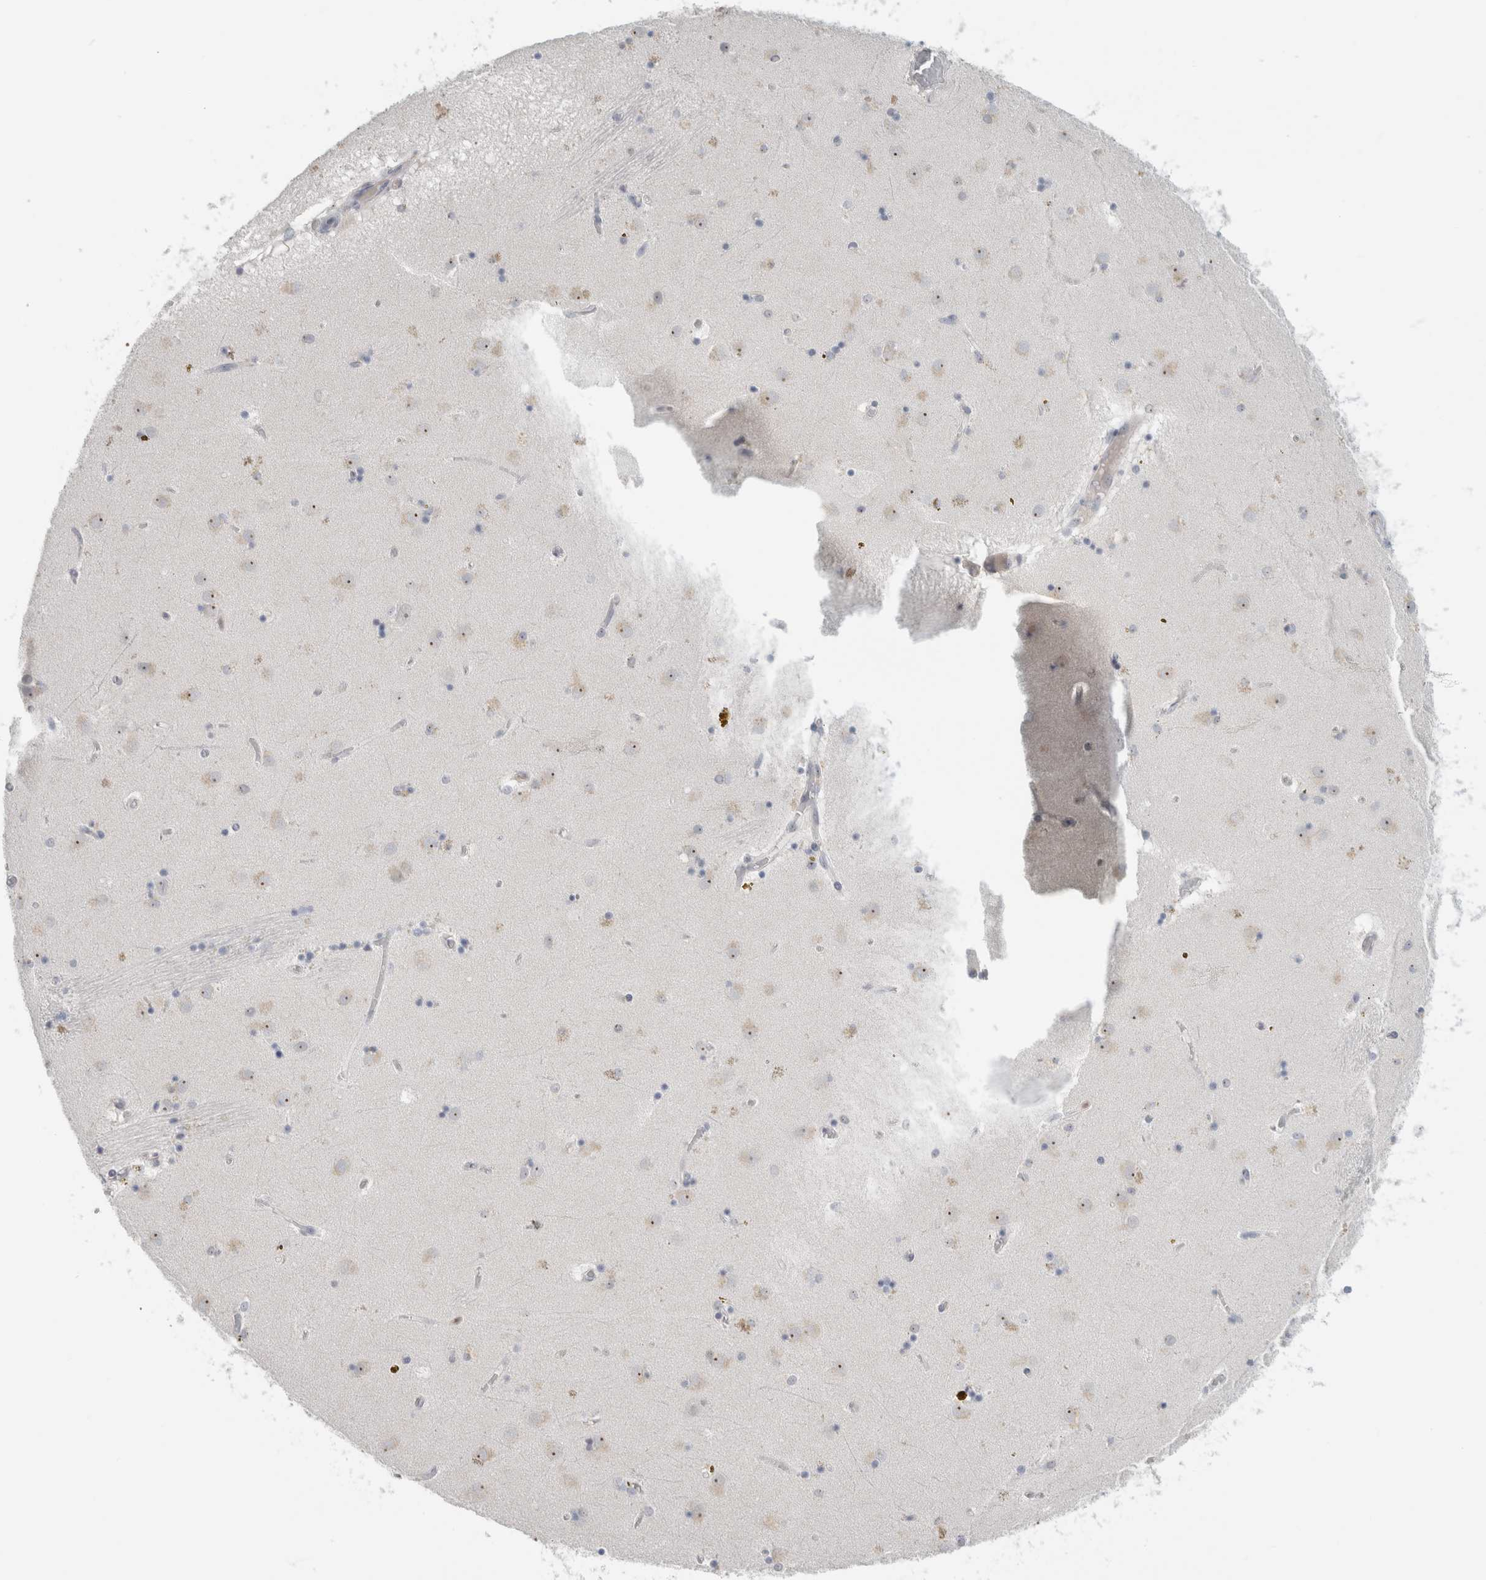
{"staining": {"intensity": "negative", "quantity": "none", "location": "none"}, "tissue": "caudate", "cell_type": "Glial cells", "image_type": "normal", "snomed": [{"axis": "morphology", "description": "Normal tissue, NOS"}, {"axis": "topography", "description": "Lateral ventricle wall"}], "caption": "Immunohistochemistry (IHC) of unremarkable caudate displays no expression in glial cells.", "gene": "FMR1NB", "patient": {"sex": "male", "age": 70}}